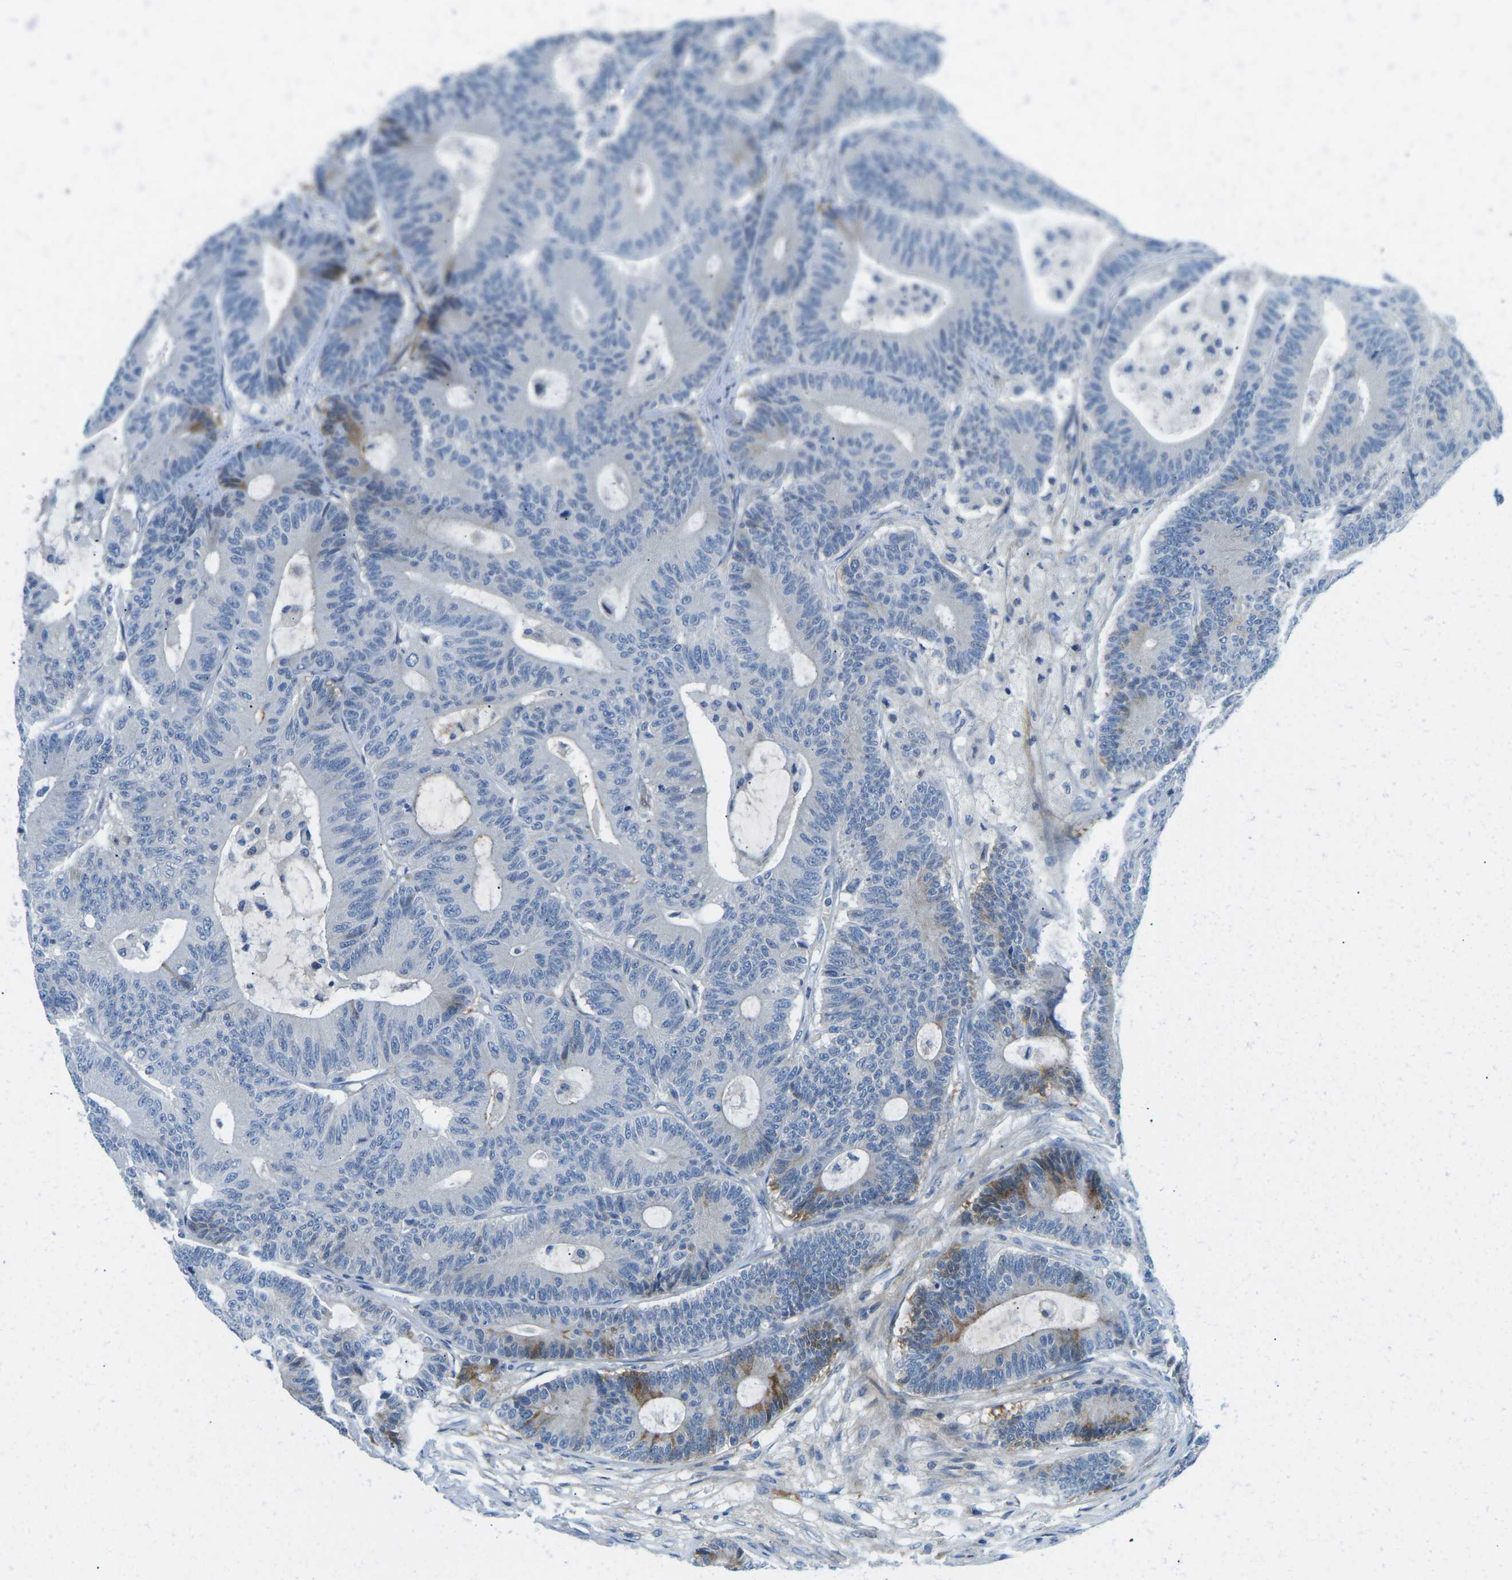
{"staining": {"intensity": "moderate", "quantity": "<25%", "location": "cytoplasmic/membranous"}, "tissue": "colorectal cancer", "cell_type": "Tumor cells", "image_type": "cancer", "snomed": [{"axis": "morphology", "description": "Adenocarcinoma, NOS"}, {"axis": "topography", "description": "Colon"}], "caption": "About <25% of tumor cells in colorectal adenocarcinoma demonstrate moderate cytoplasmic/membranous protein staining as visualized by brown immunohistochemical staining.", "gene": "CFB", "patient": {"sex": "female", "age": 84}}